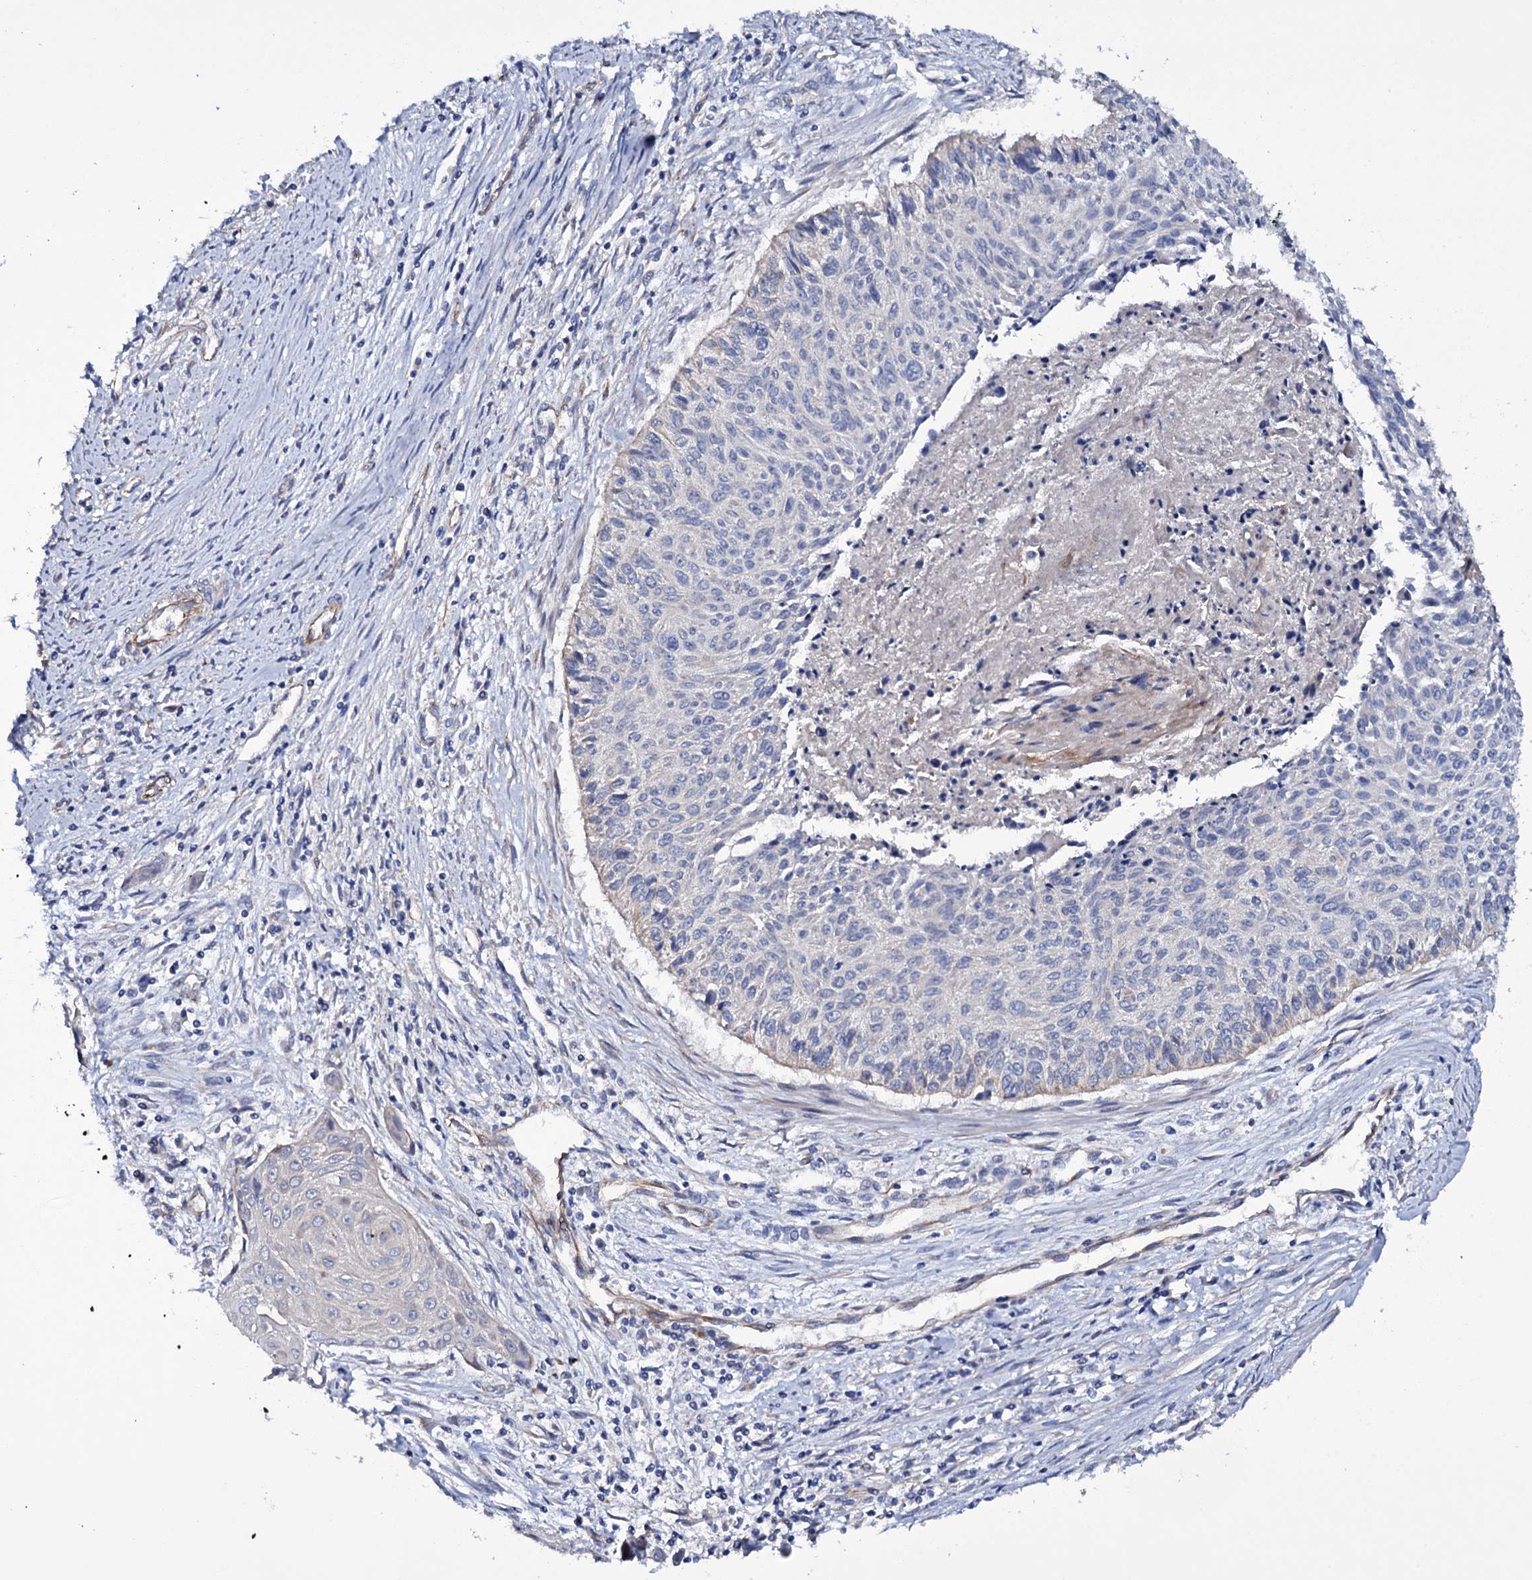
{"staining": {"intensity": "negative", "quantity": "none", "location": "none"}, "tissue": "cervical cancer", "cell_type": "Tumor cells", "image_type": "cancer", "snomed": [{"axis": "morphology", "description": "Squamous cell carcinoma, NOS"}, {"axis": "topography", "description": "Cervix"}], "caption": "This is an immunohistochemistry image of cervical squamous cell carcinoma. There is no expression in tumor cells.", "gene": "BCL2L14", "patient": {"sex": "female", "age": 55}}